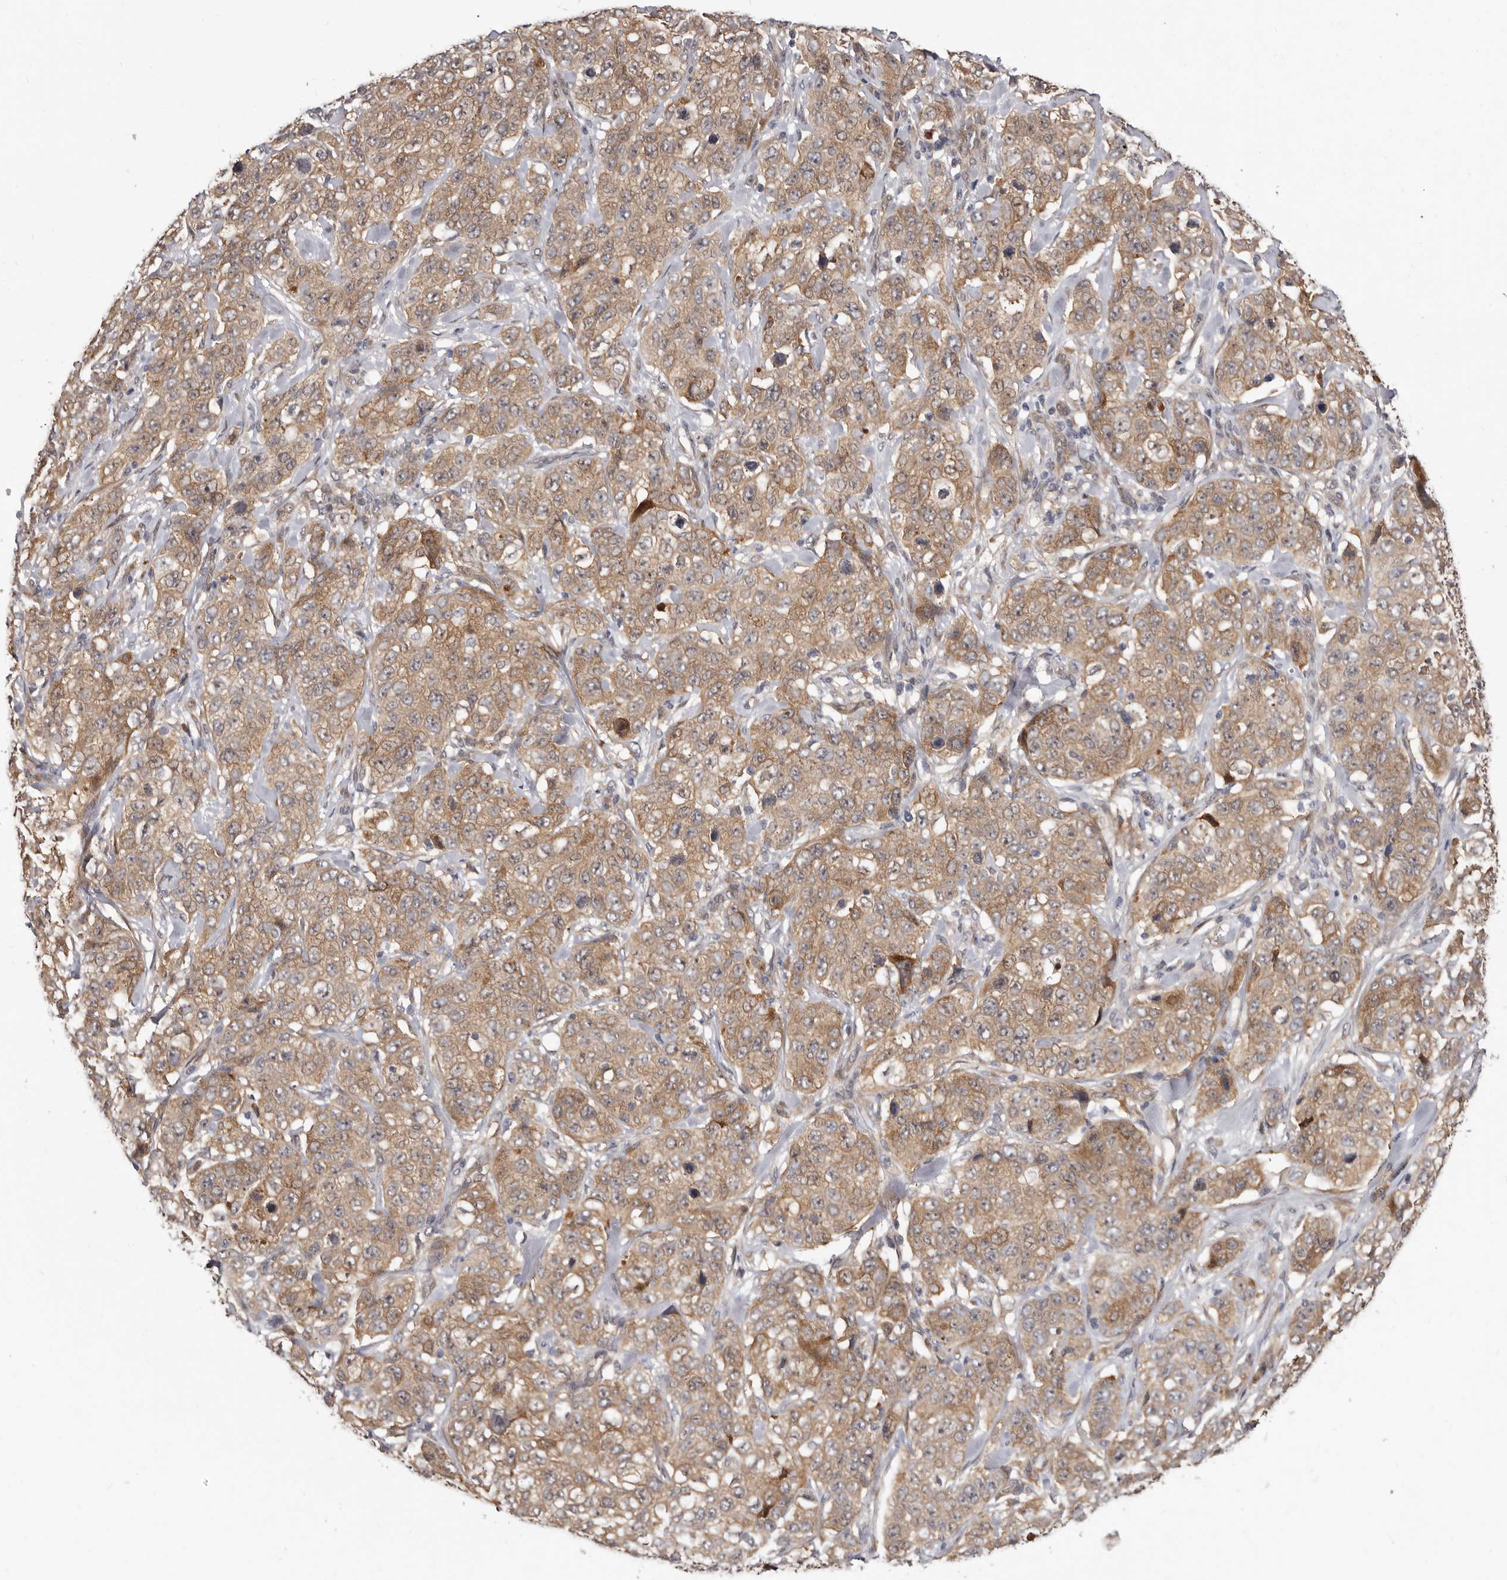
{"staining": {"intensity": "moderate", "quantity": ">75%", "location": "cytoplasmic/membranous"}, "tissue": "stomach cancer", "cell_type": "Tumor cells", "image_type": "cancer", "snomed": [{"axis": "morphology", "description": "Adenocarcinoma, NOS"}, {"axis": "topography", "description": "Stomach"}], "caption": "Tumor cells demonstrate moderate cytoplasmic/membranous positivity in about >75% of cells in stomach adenocarcinoma.", "gene": "SBDS", "patient": {"sex": "male", "age": 48}}